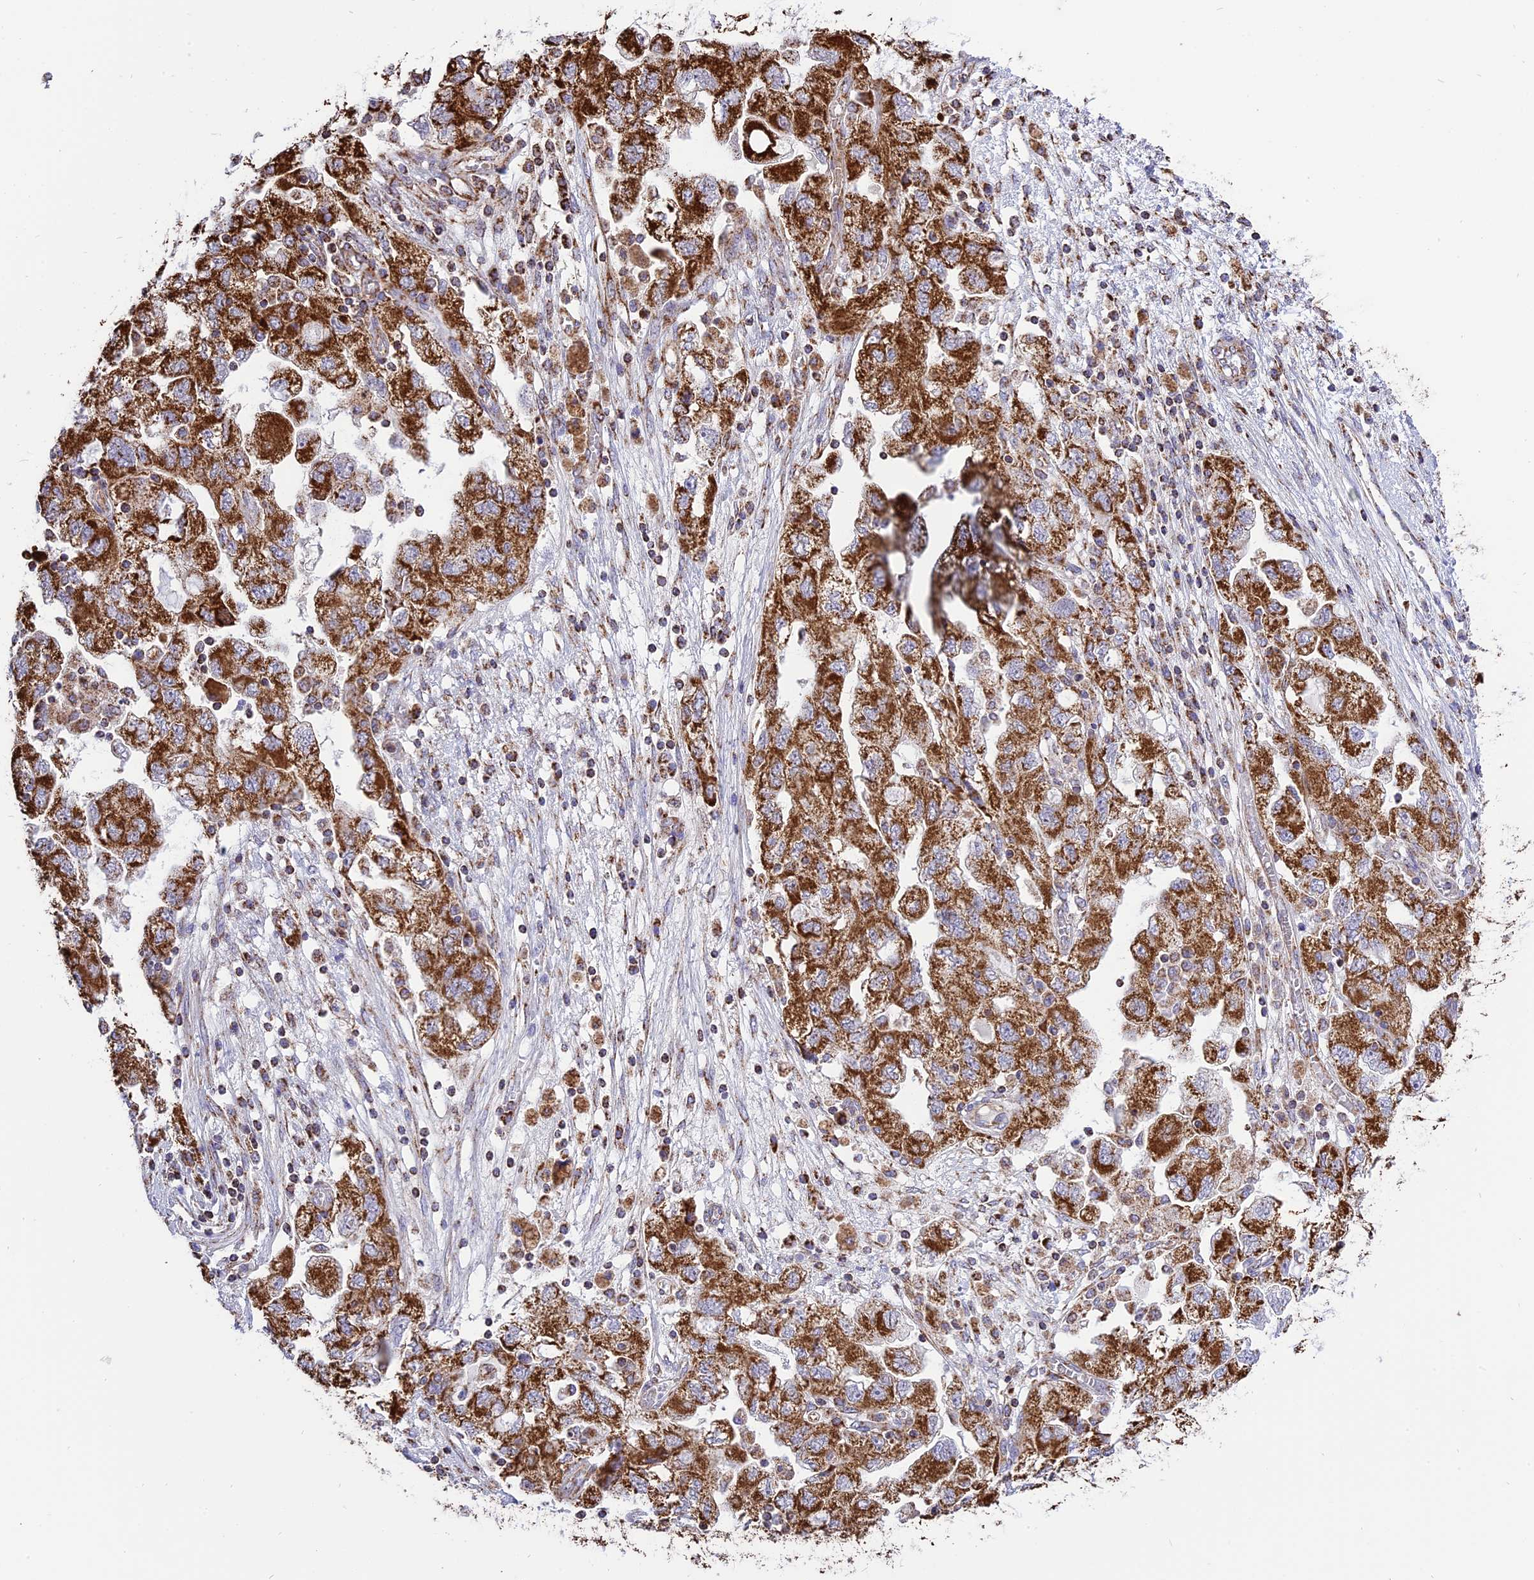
{"staining": {"intensity": "strong", "quantity": ">75%", "location": "cytoplasmic/membranous"}, "tissue": "ovarian cancer", "cell_type": "Tumor cells", "image_type": "cancer", "snomed": [{"axis": "morphology", "description": "Carcinoma, NOS"}, {"axis": "morphology", "description": "Cystadenocarcinoma, serous, NOS"}, {"axis": "topography", "description": "Ovary"}], "caption": "Protein expression analysis of ovarian serous cystadenocarcinoma exhibits strong cytoplasmic/membranous staining in approximately >75% of tumor cells.", "gene": "TTC4", "patient": {"sex": "female", "age": 69}}